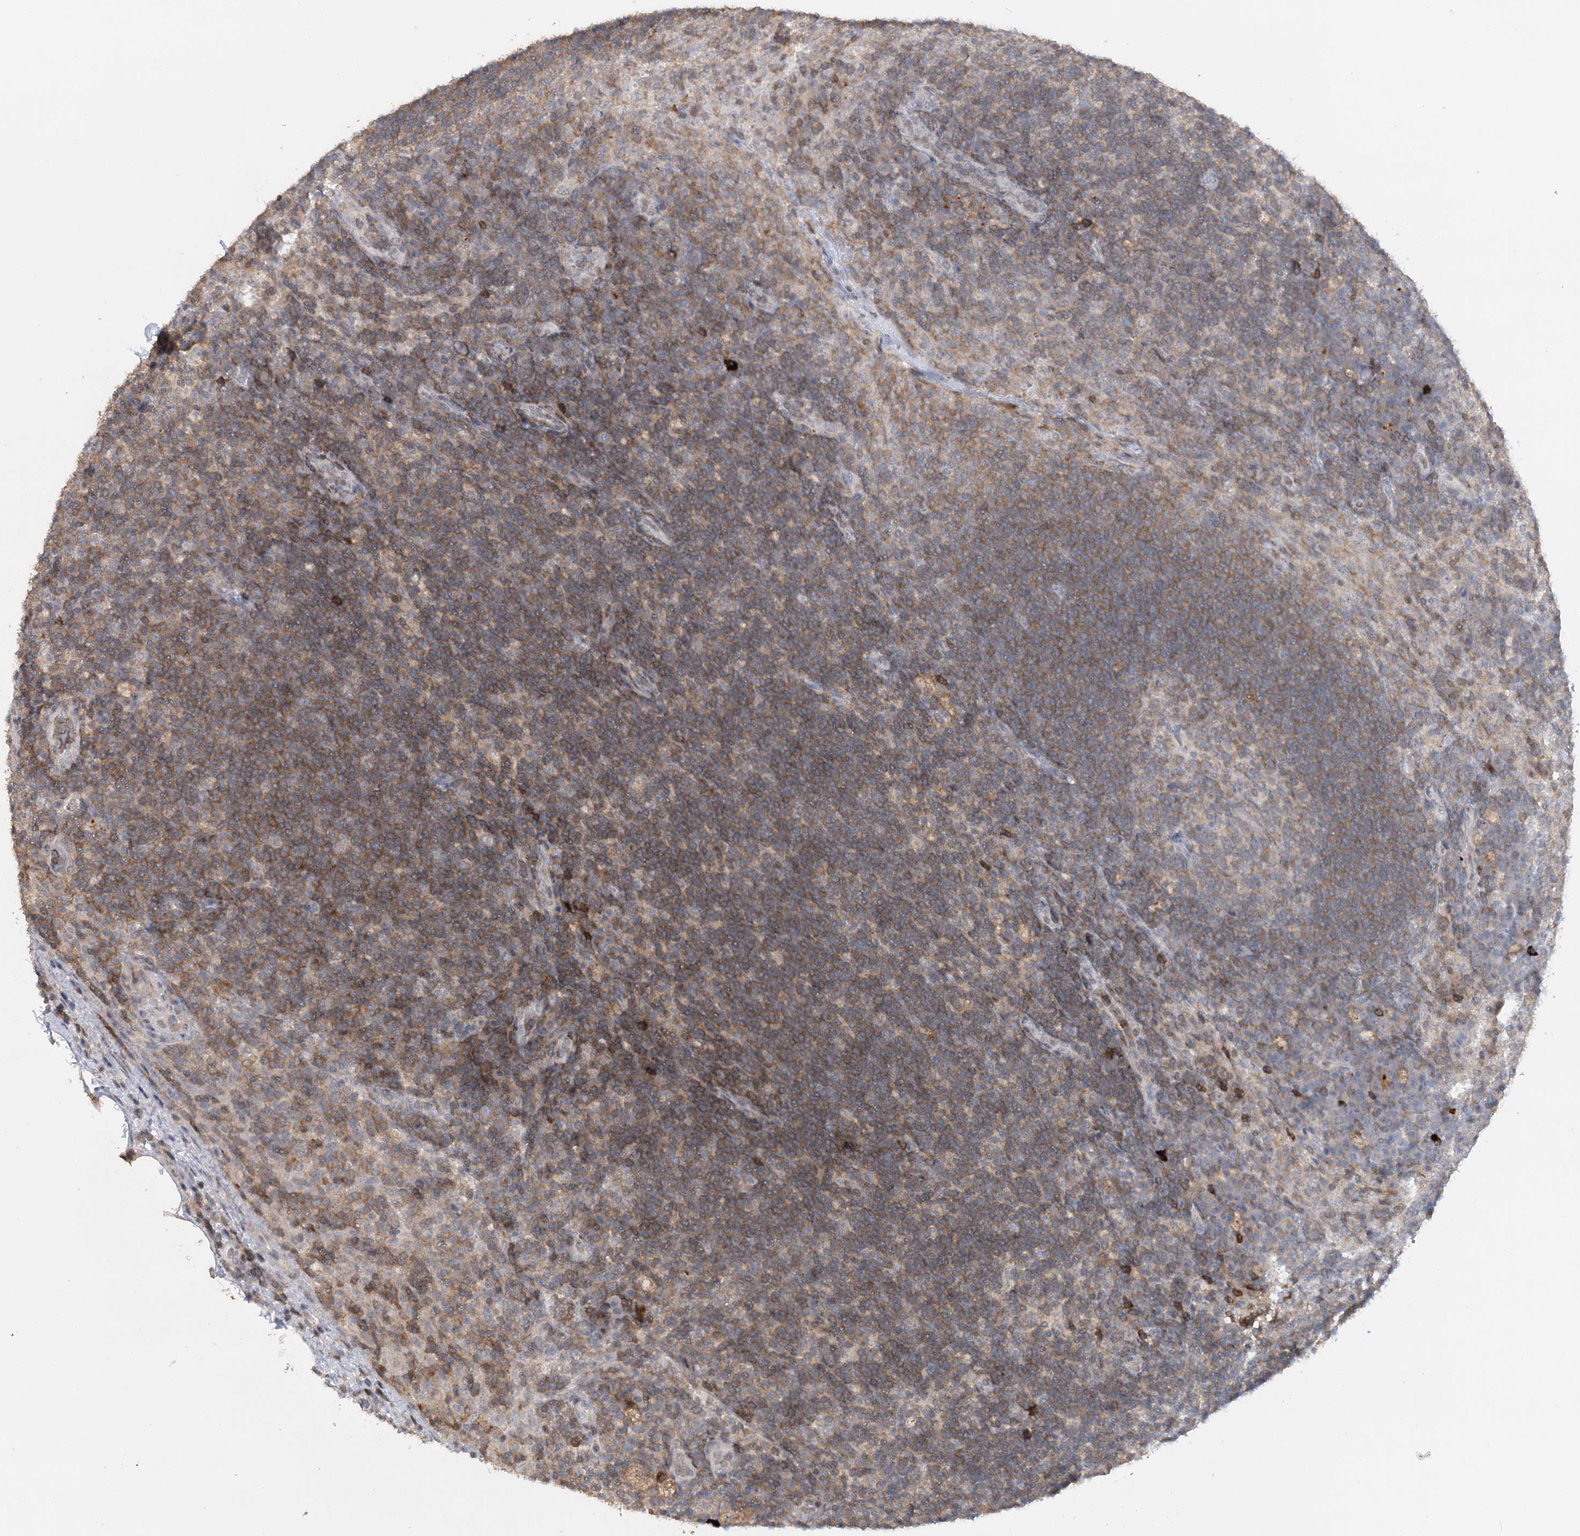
{"staining": {"intensity": "moderate", "quantity": "<25%", "location": "cytoplasmic/membranous"}, "tissue": "lymph node", "cell_type": "Germinal center cells", "image_type": "normal", "snomed": [{"axis": "morphology", "description": "Normal tissue, NOS"}, {"axis": "topography", "description": "Lymph node"}], "caption": "Benign lymph node shows moderate cytoplasmic/membranous staining in approximately <25% of germinal center cells, visualized by immunohistochemistry.", "gene": "TRAF3IP1", "patient": {"sex": "female", "age": 70}}